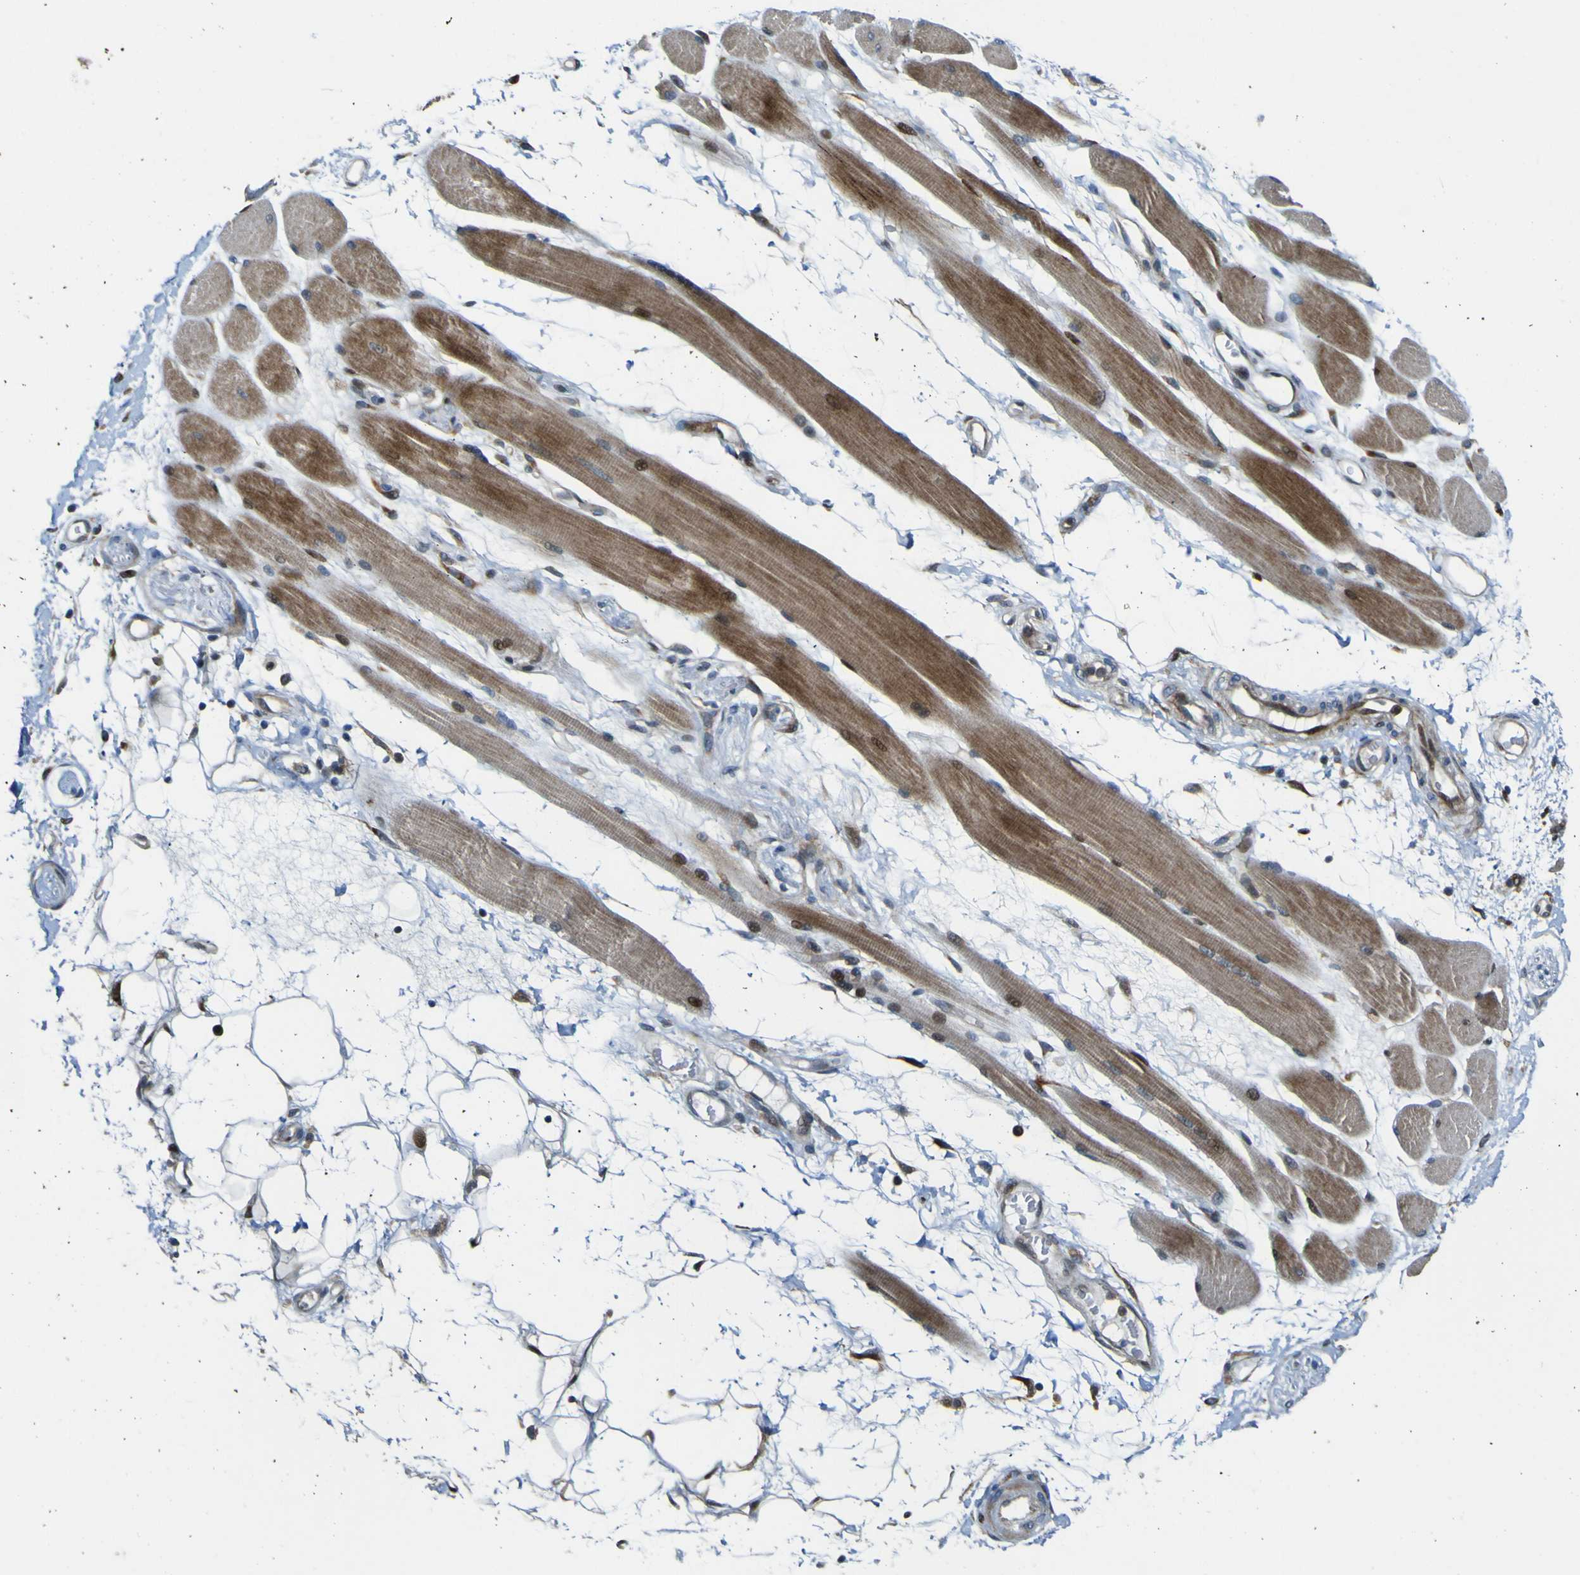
{"staining": {"intensity": "moderate", "quantity": ">75%", "location": "cytoplasmic/membranous"}, "tissue": "skeletal muscle", "cell_type": "Myocytes", "image_type": "normal", "snomed": [{"axis": "morphology", "description": "Normal tissue, NOS"}, {"axis": "topography", "description": "Skeletal muscle"}, {"axis": "topography", "description": "Peripheral nerve tissue"}], "caption": "Protein analysis of normal skeletal muscle exhibits moderate cytoplasmic/membranous expression in about >75% of myocytes.", "gene": "LBHD1", "patient": {"sex": "female", "age": 84}}